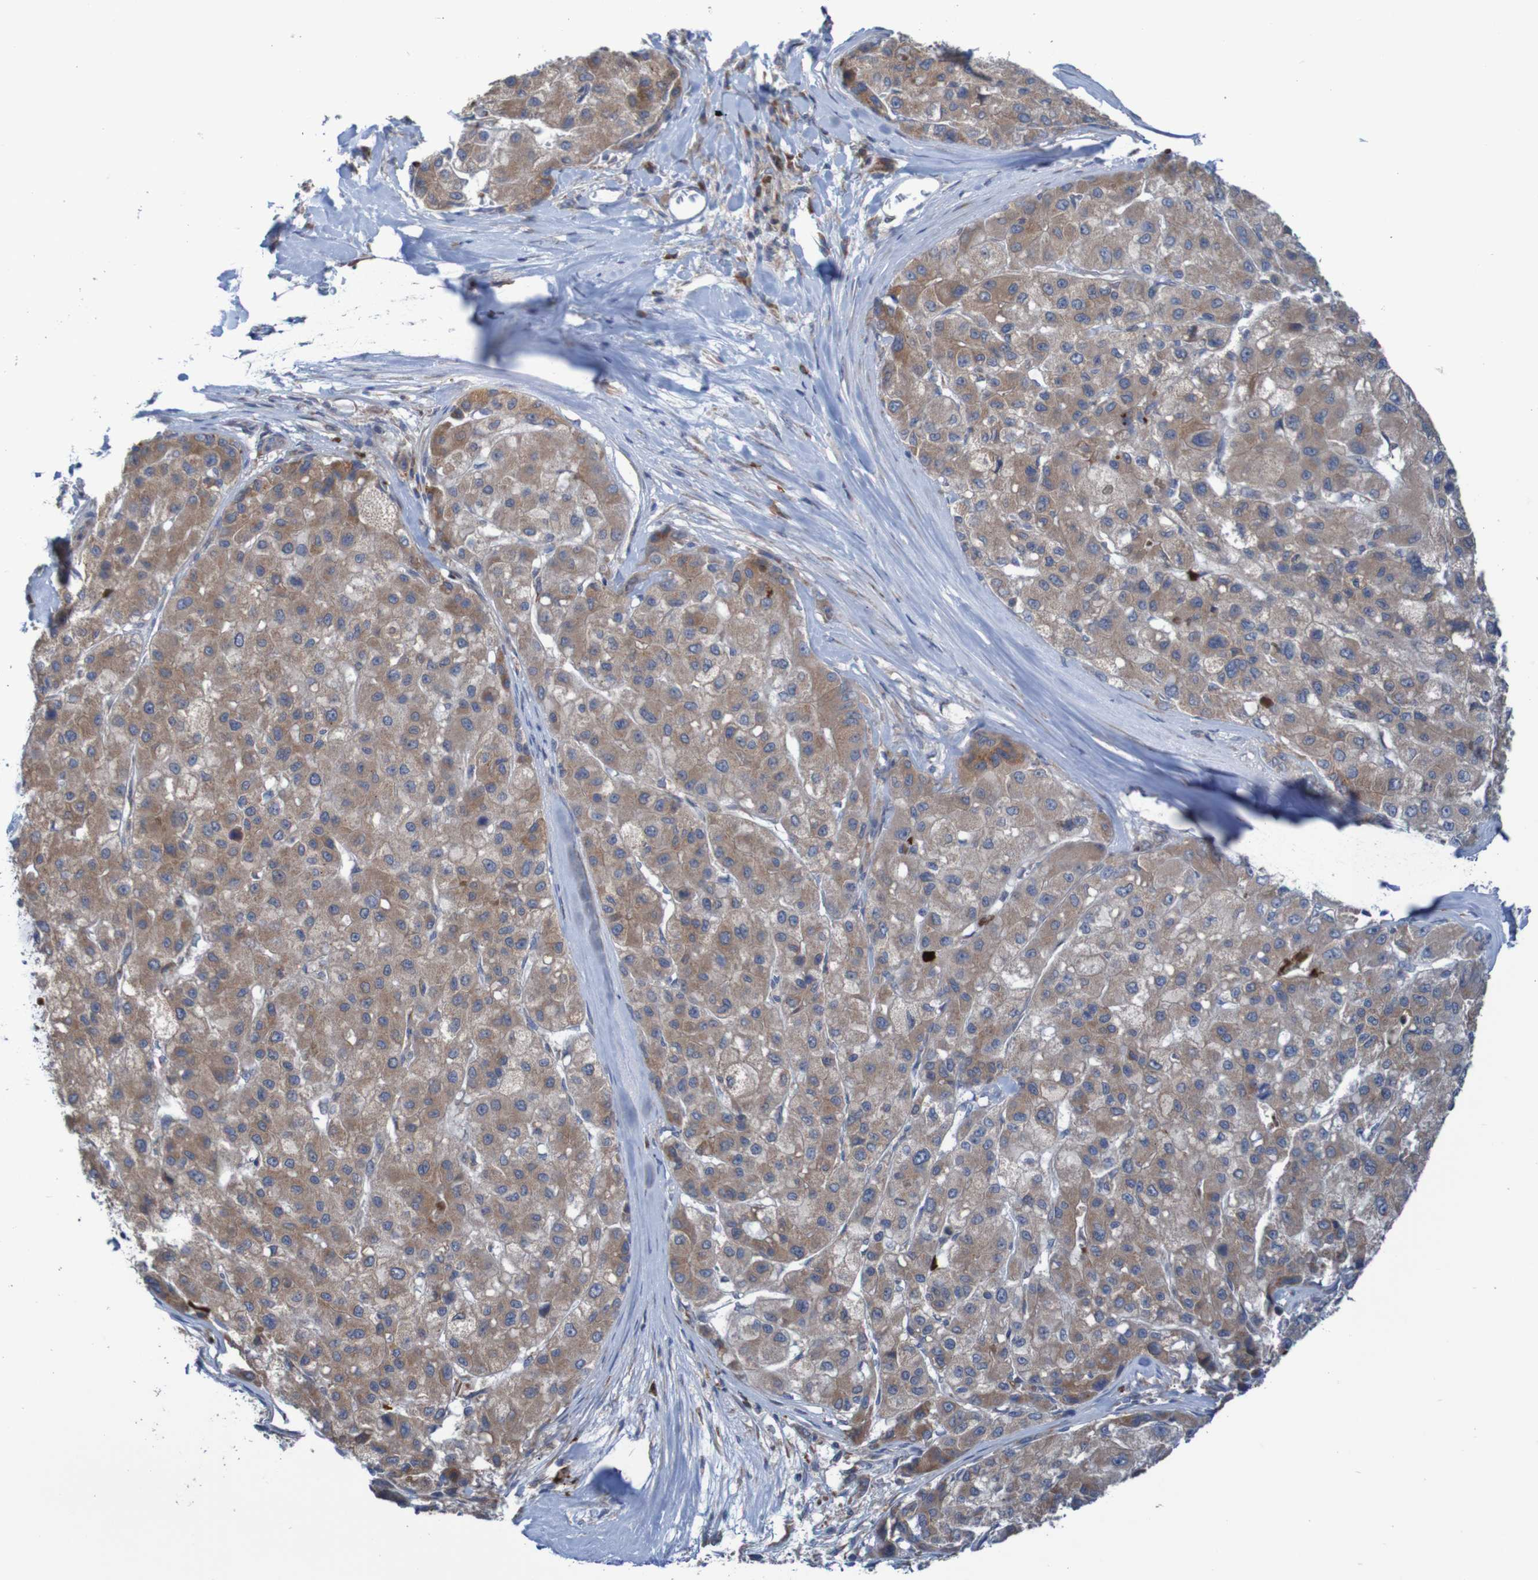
{"staining": {"intensity": "weak", "quantity": ">75%", "location": "cytoplasmic/membranous"}, "tissue": "liver cancer", "cell_type": "Tumor cells", "image_type": "cancer", "snomed": [{"axis": "morphology", "description": "Carcinoma, Hepatocellular, NOS"}, {"axis": "topography", "description": "Liver"}], "caption": "The image shows immunohistochemical staining of liver hepatocellular carcinoma. There is weak cytoplasmic/membranous expression is identified in about >75% of tumor cells.", "gene": "PARP4", "patient": {"sex": "male", "age": 80}}